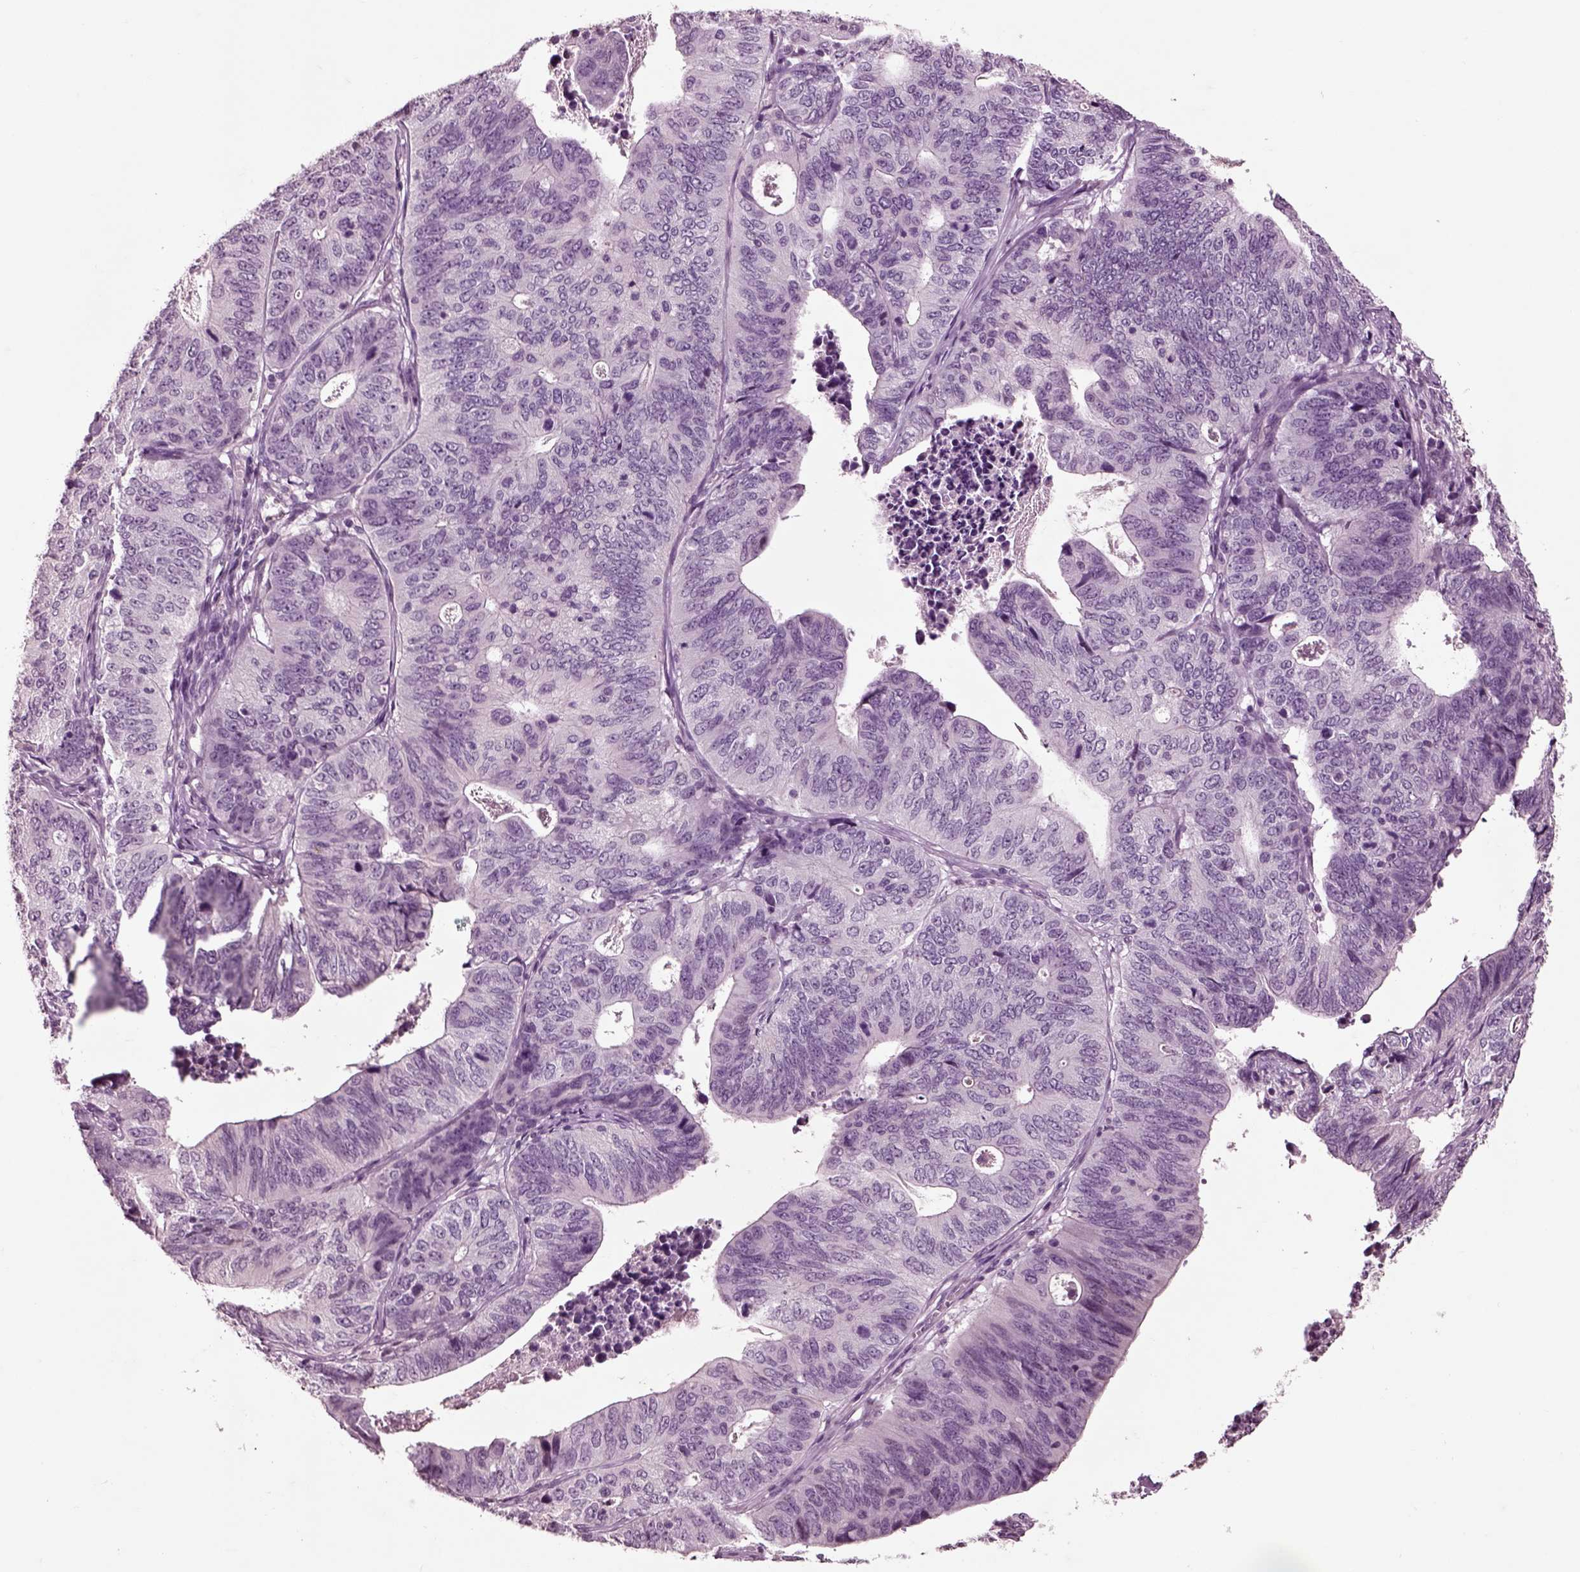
{"staining": {"intensity": "negative", "quantity": "none", "location": "none"}, "tissue": "stomach cancer", "cell_type": "Tumor cells", "image_type": "cancer", "snomed": [{"axis": "morphology", "description": "Adenocarcinoma, NOS"}, {"axis": "topography", "description": "Stomach, upper"}], "caption": "A photomicrograph of stomach cancer (adenocarcinoma) stained for a protein shows no brown staining in tumor cells.", "gene": "CHGB", "patient": {"sex": "female", "age": 67}}